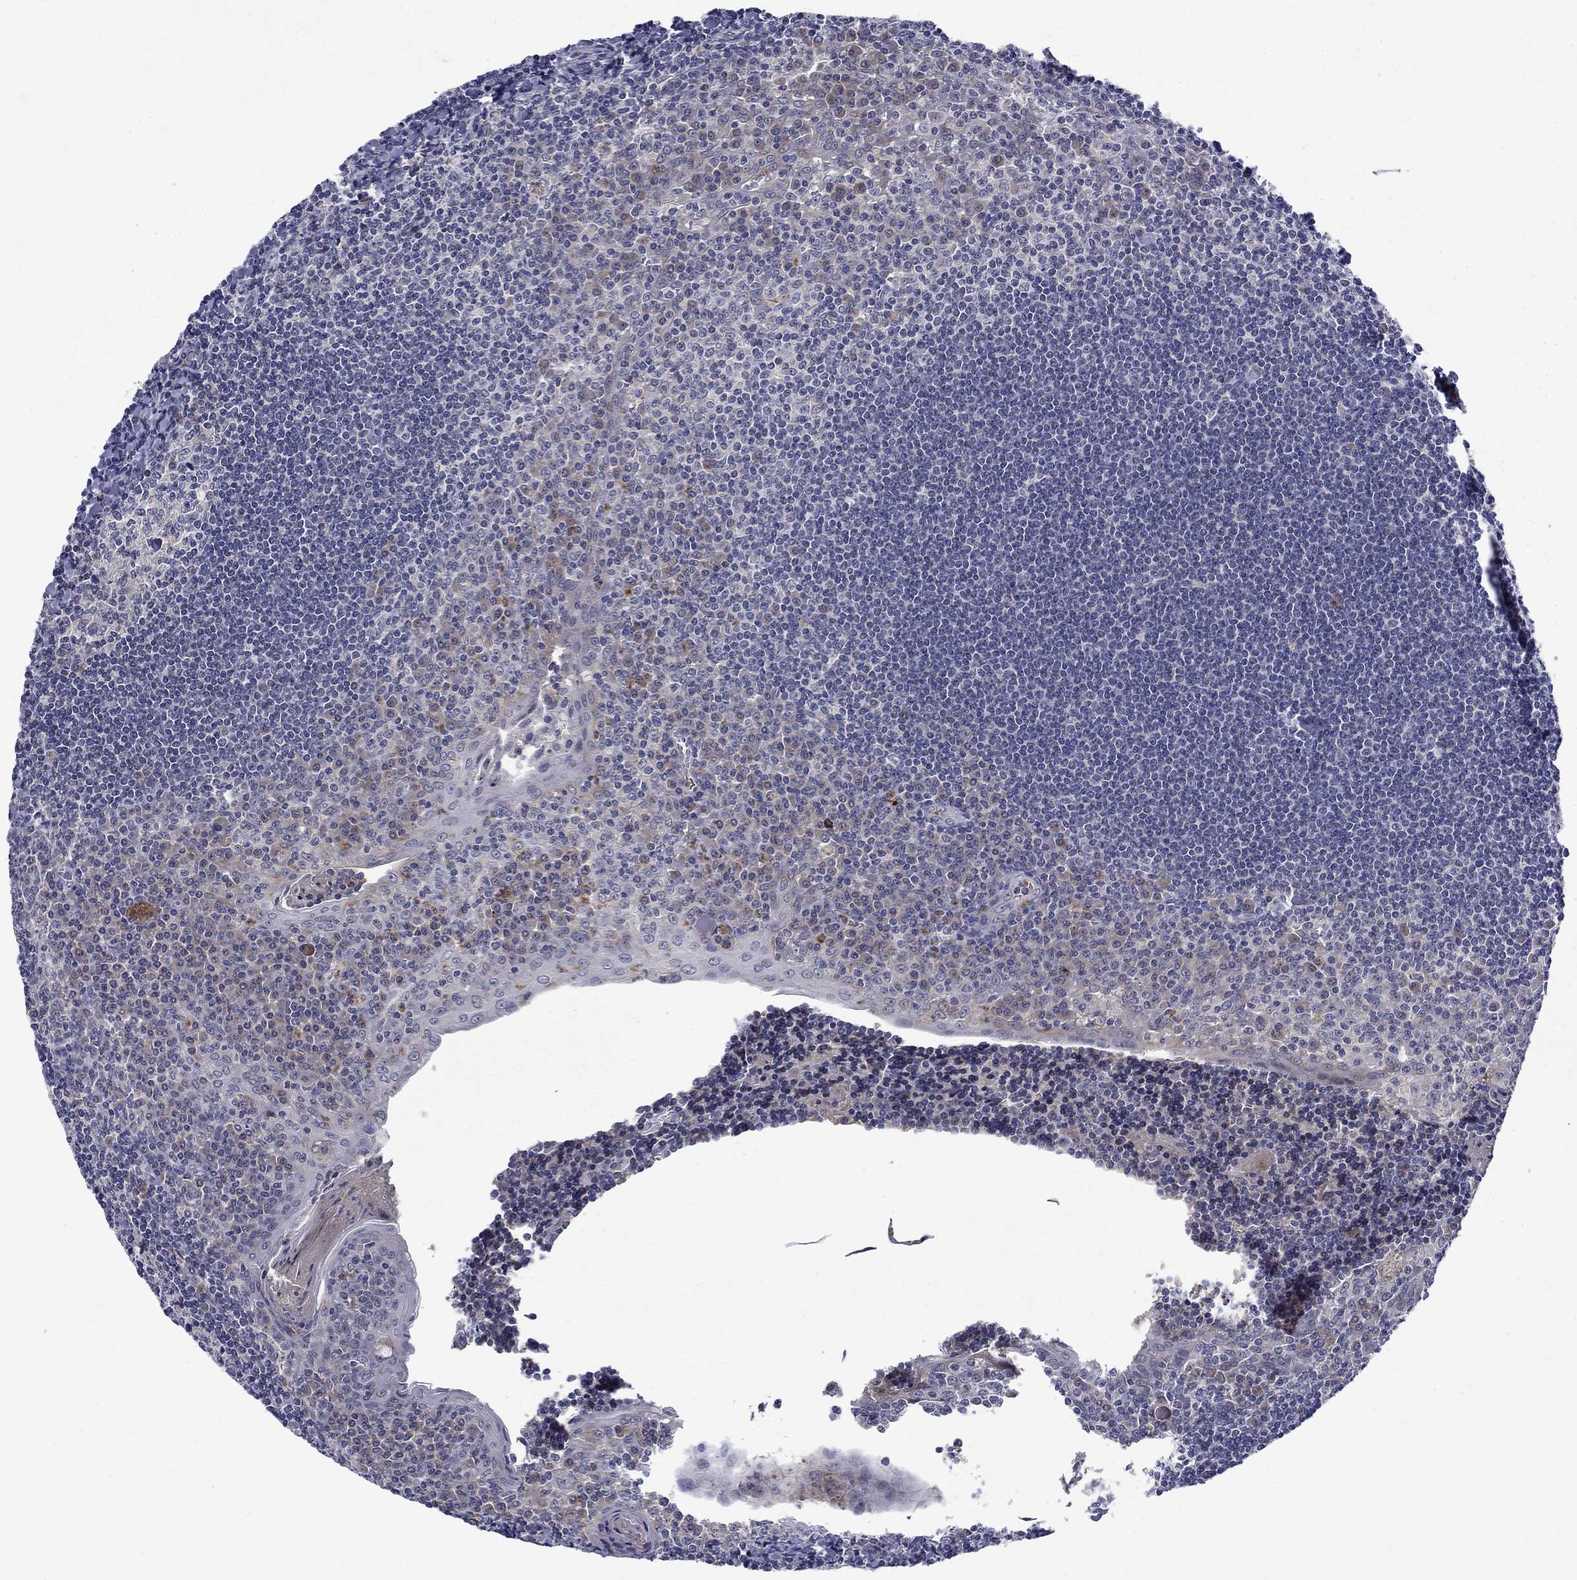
{"staining": {"intensity": "negative", "quantity": "none", "location": "none"}, "tissue": "tonsil", "cell_type": "Germinal center cells", "image_type": "normal", "snomed": [{"axis": "morphology", "description": "Normal tissue, NOS"}, {"axis": "topography", "description": "Tonsil"}], "caption": "The photomicrograph exhibits no significant expression in germinal center cells of tonsil. (DAB (3,3'-diaminobenzidine) immunohistochemistry (IHC) with hematoxylin counter stain).", "gene": "STAB2", "patient": {"sex": "female", "age": 12}}